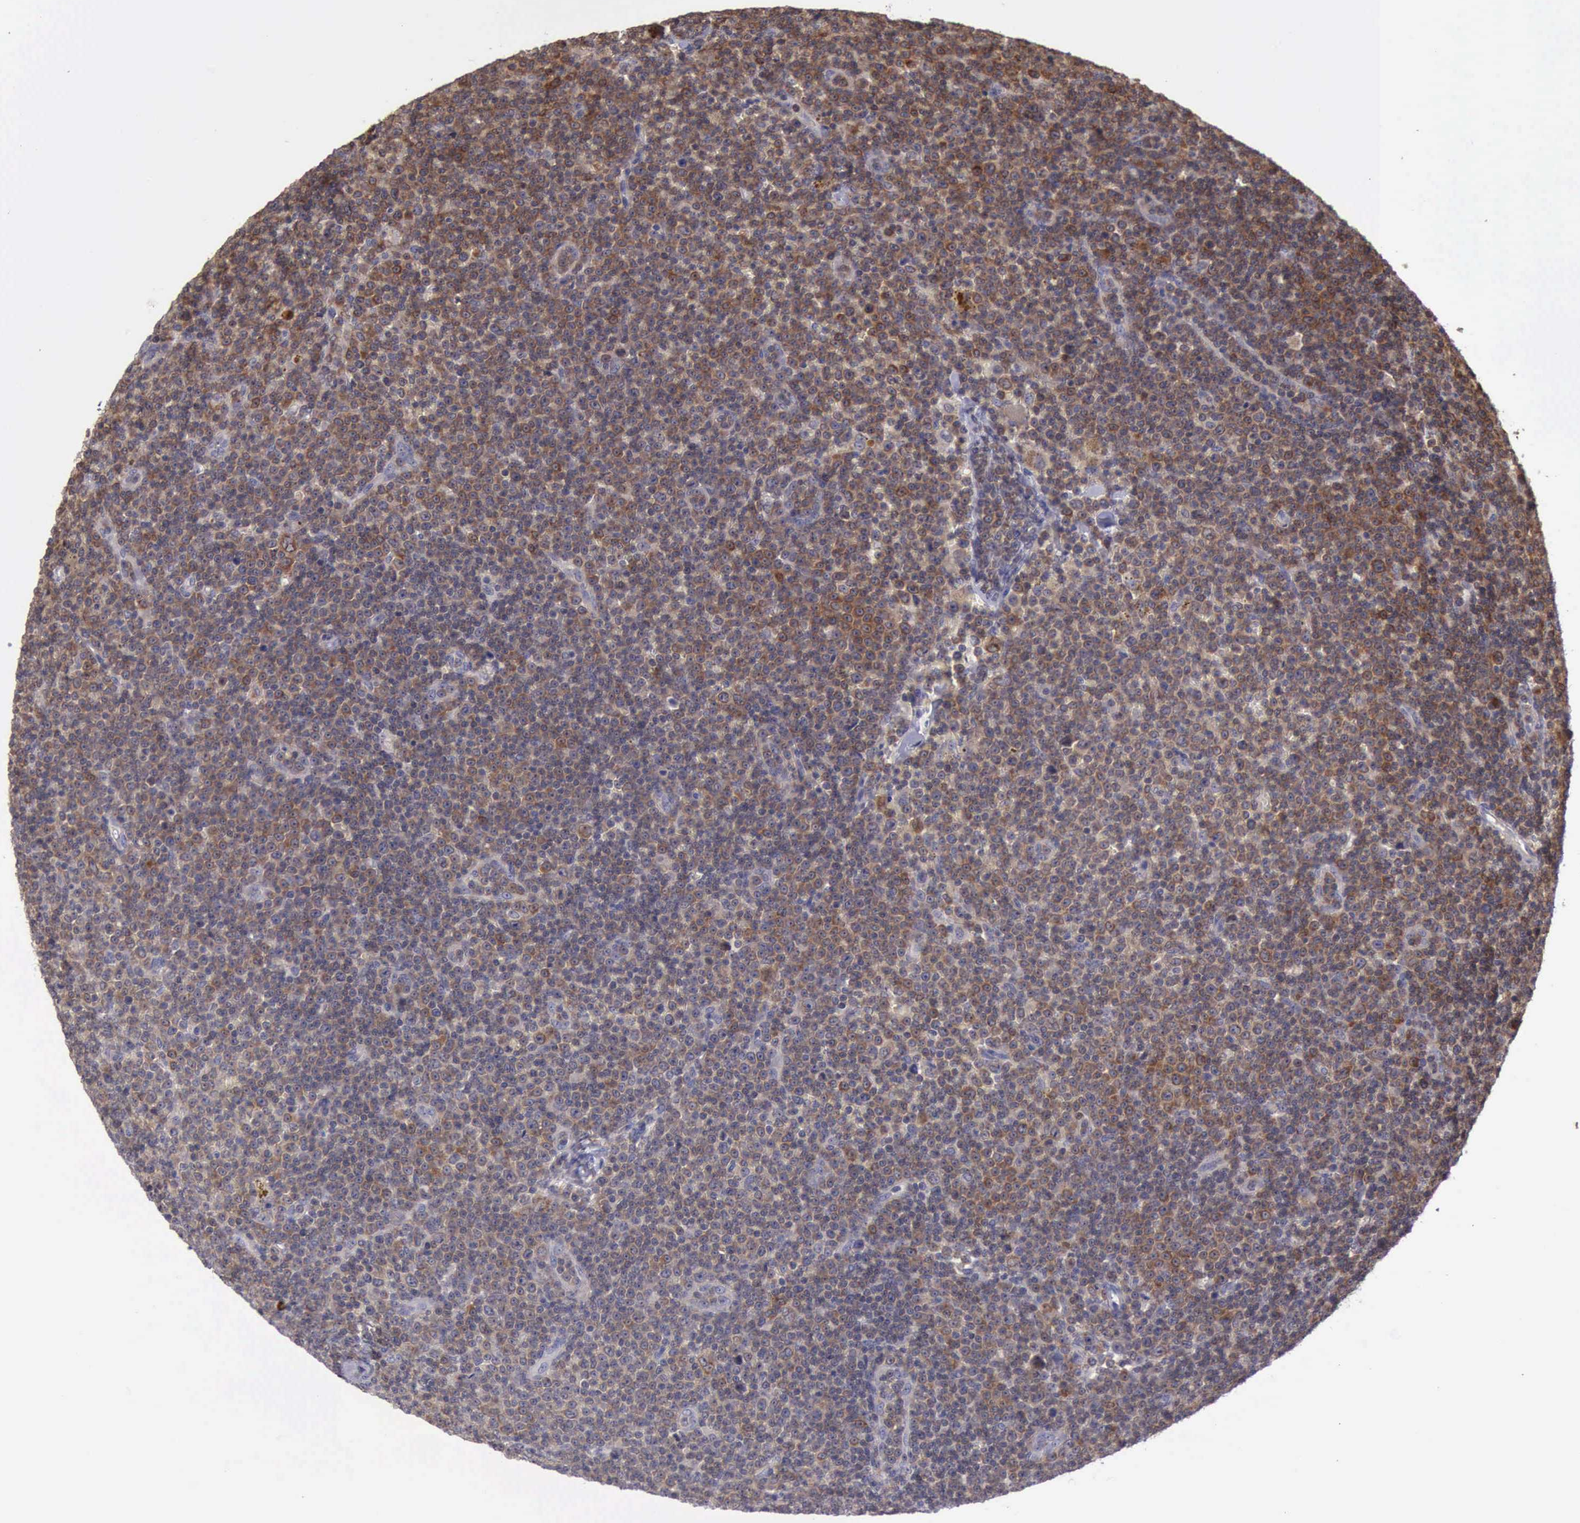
{"staining": {"intensity": "weak", "quantity": "25%-75%", "location": "cytoplasmic/membranous"}, "tissue": "lymphoma", "cell_type": "Tumor cells", "image_type": "cancer", "snomed": [{"axis": "morphology", "description": "Malignant lymphoma, non-Hodgkin's type, Low grade"}, {"axis": "topography", "description": "Lymph node"}], "caption": "About 25%-75% of tumor cells in low-grade malignant lymphoma, non-Hodgkin's type demonstrate weak cytoplasmic/membranous protein positivity as visualized by brown immunohistochemical staining.", "gene": "RAB39B", "patient": {"sex": "male", "age": 50}}